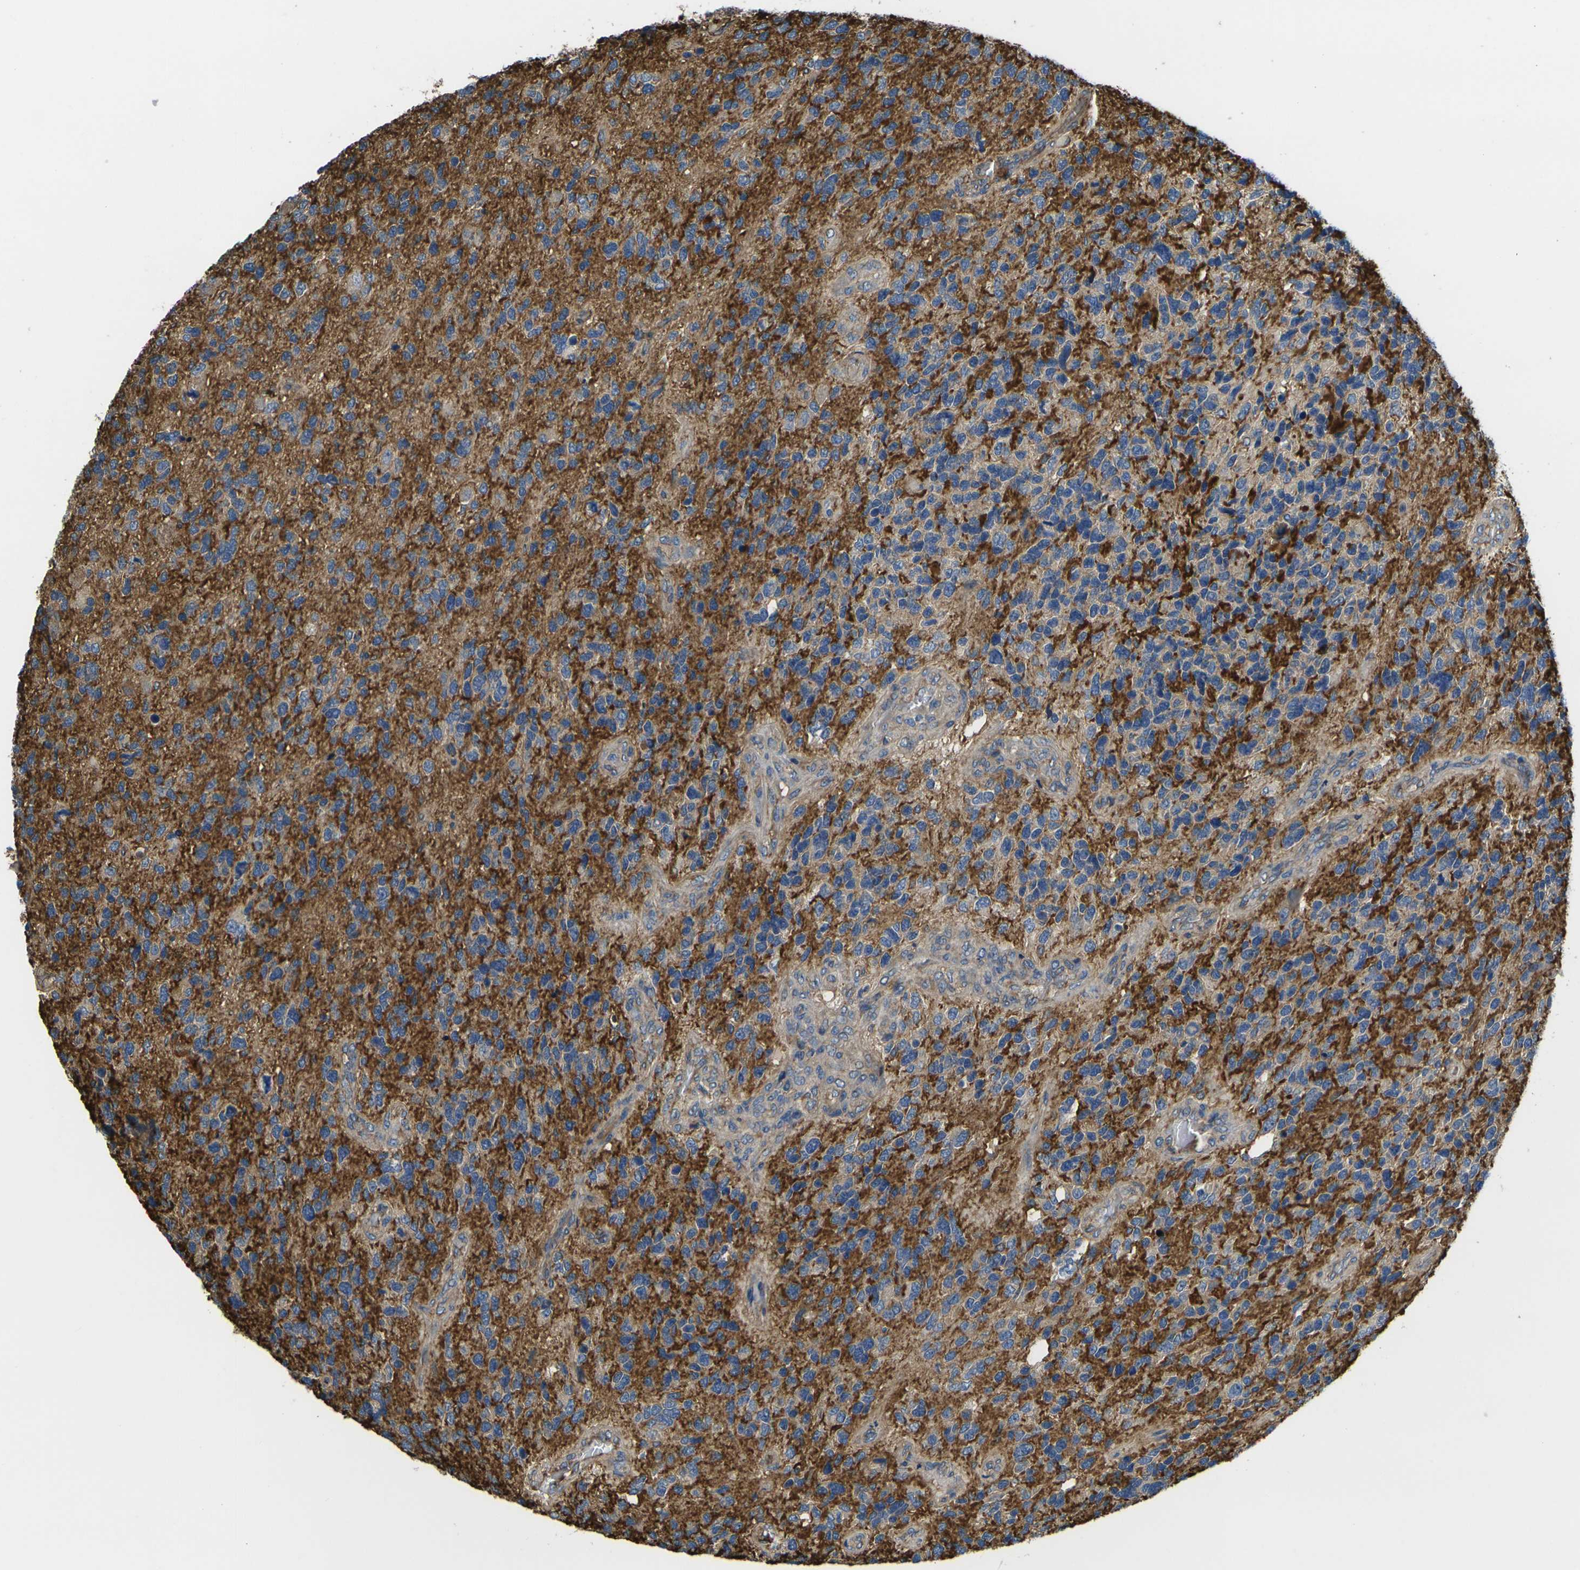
{"staining": {"intensity": "moderate", "quantity": ">75%", "location": "cytoplasmic/membranous"}, "tissue": "glioma", "cell_type": "Tumor cells", "image_type": "cancer", "snomed": [{"axis": "morphology", "description": "Glioma, malignant, High grade"}, {"axis": "topography", "description": "Brain"}], "caption": "Glioma stained for a protein (brown) demonstrates moderate cytoplasmic/membranous positive staining in approximately >75% of tumor cells.", "gene": "HSPG2", "patient": {"sex": "female", "age": 58}}